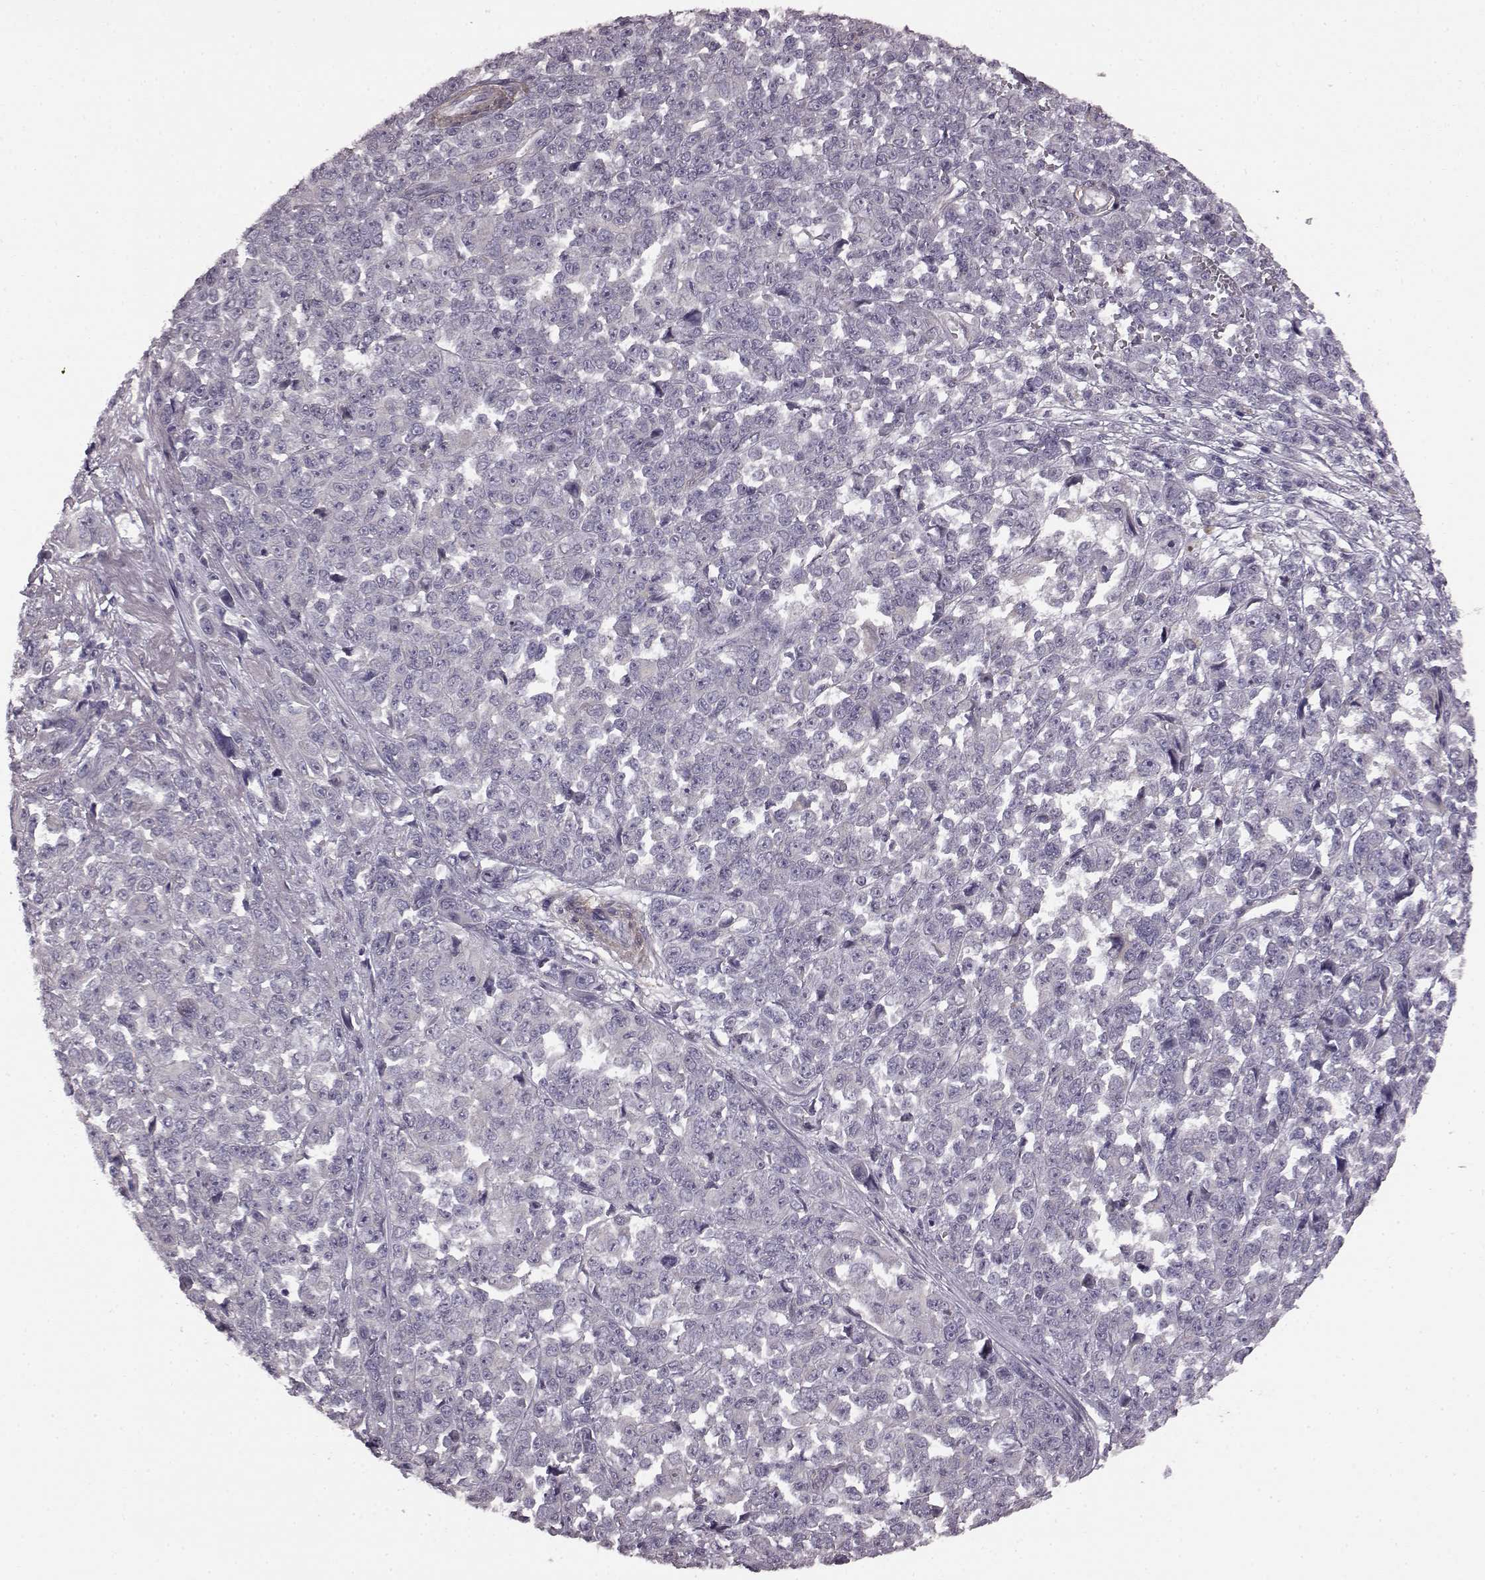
{"staining": {"intensity": "negative", "quantity": "none", "location": "none"}, "tissue": "melanoma", "cell_type": "Tumor cells", "image_type": "cancer", "snomed": [{"axis": "morphology", "description": "Malignant melanoma, NOS"}, {"axis": "topography", "description": "Skin"}], "caption": "This photomicrograph is of melanoma stained with IHC to label a protein in brown with the nuclei are counter-stained blue. There is no staining in tumor cells. (DAB (3,3'-diaminobenzidine) IHC with hematoxylin counter stain).", "gene": "GRK1", "patient": {"sex": "female", "age": 95}}